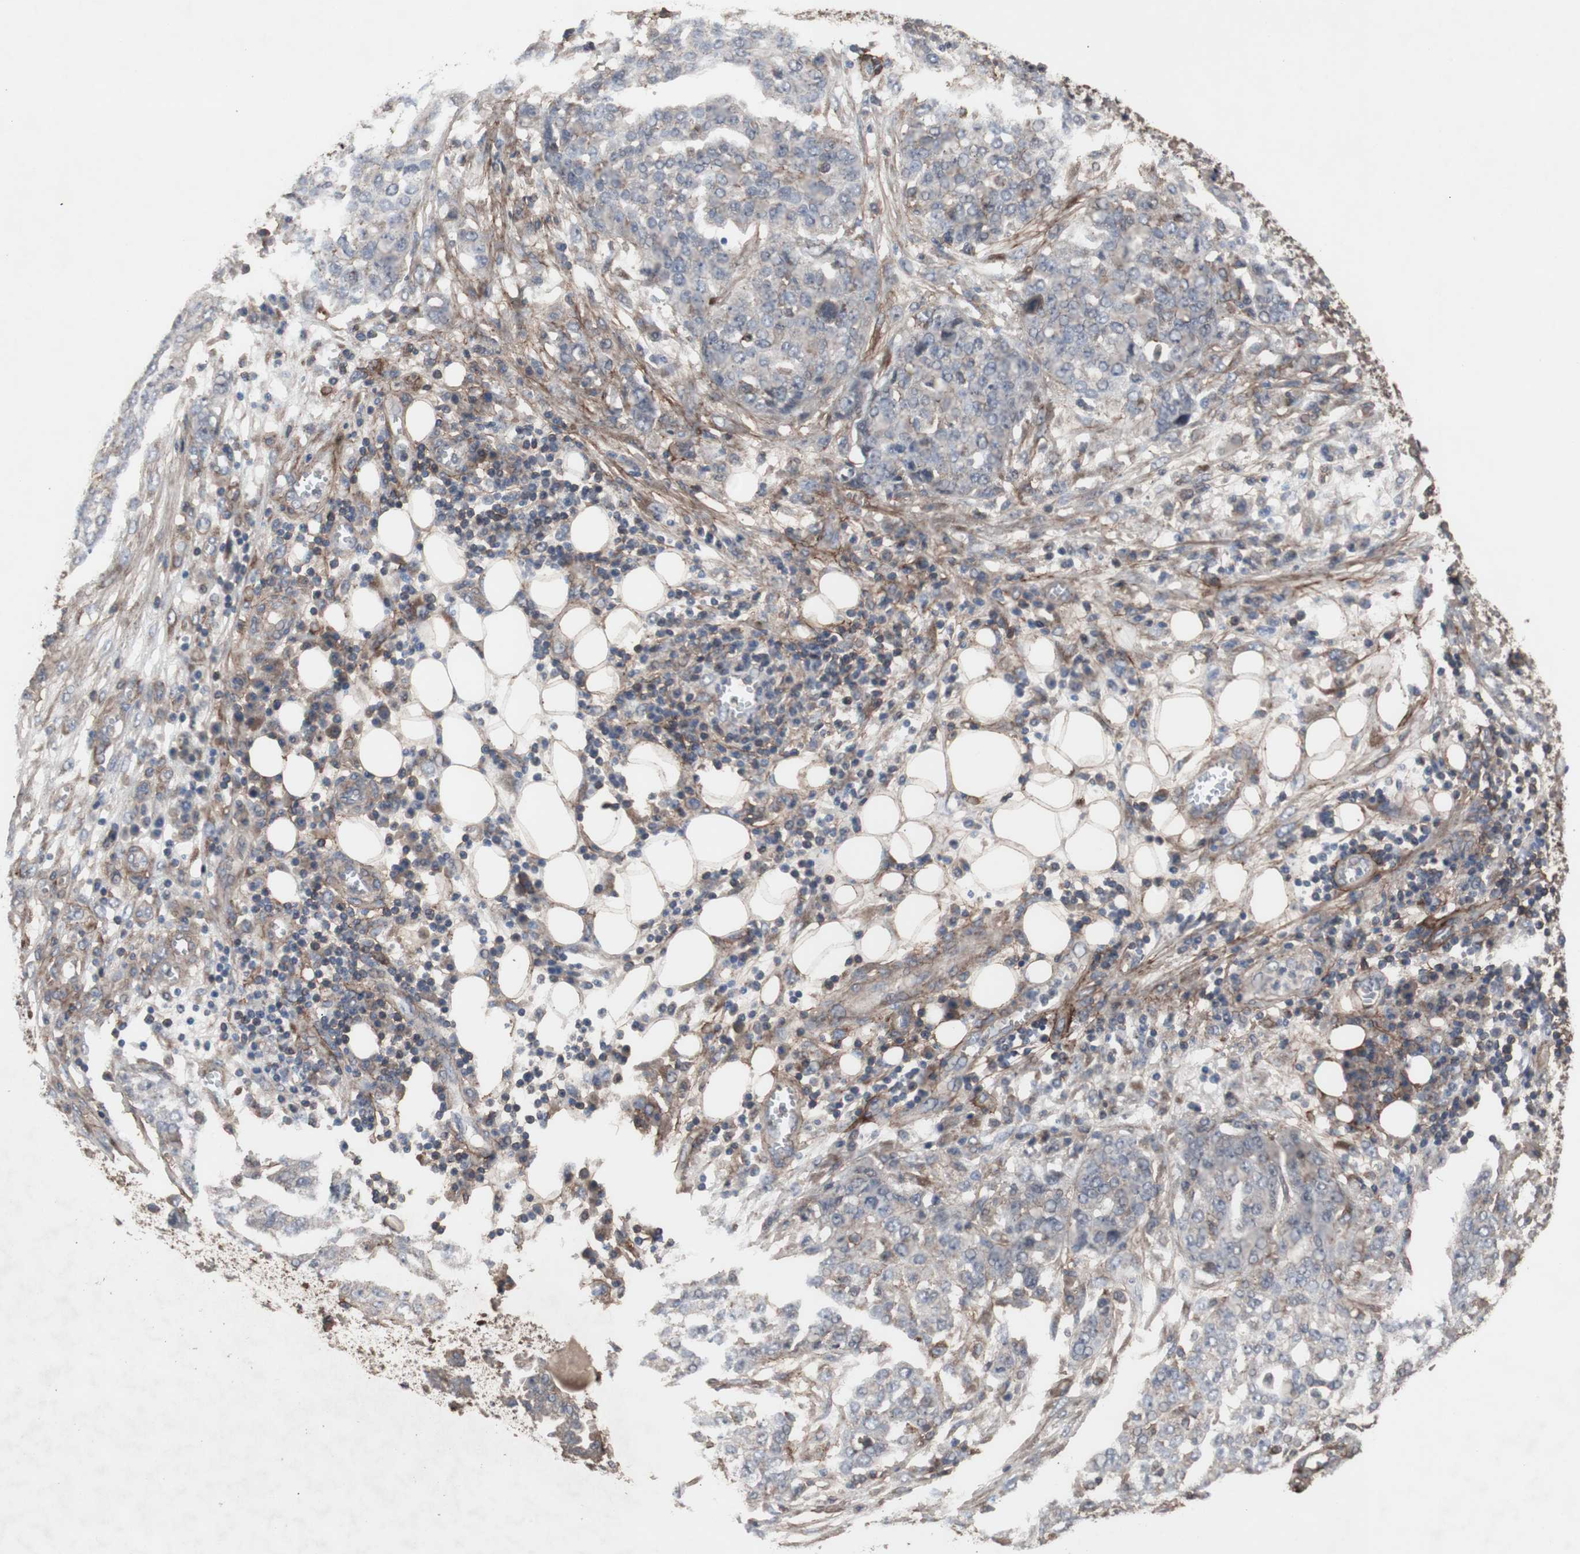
{"staining": {"intensity": "negative", "quantity": "none", "location": "none"}, "tissue": "ovarian cancer", "cell_type": "Tumor cells", "image_type": "cancer", "snomed": [{"axis": "morphology", "description": "Cystadenocarcinoma, serous, NOS"}, {"axis": "topography", "description": "Soft tissue"}, {"axis": "topography", "description": "Ovary"}], "caption": "Micrograph shows no protein expression in tumor cells of ovarian serous cystadenocarcinoma tissue. (DAB (3,3'-diaminobenzidine) immunohistochemistry with hematoxylin counter stain).", "gene": "COL6A2", "patient": {"sex": "female", "age": 57}}